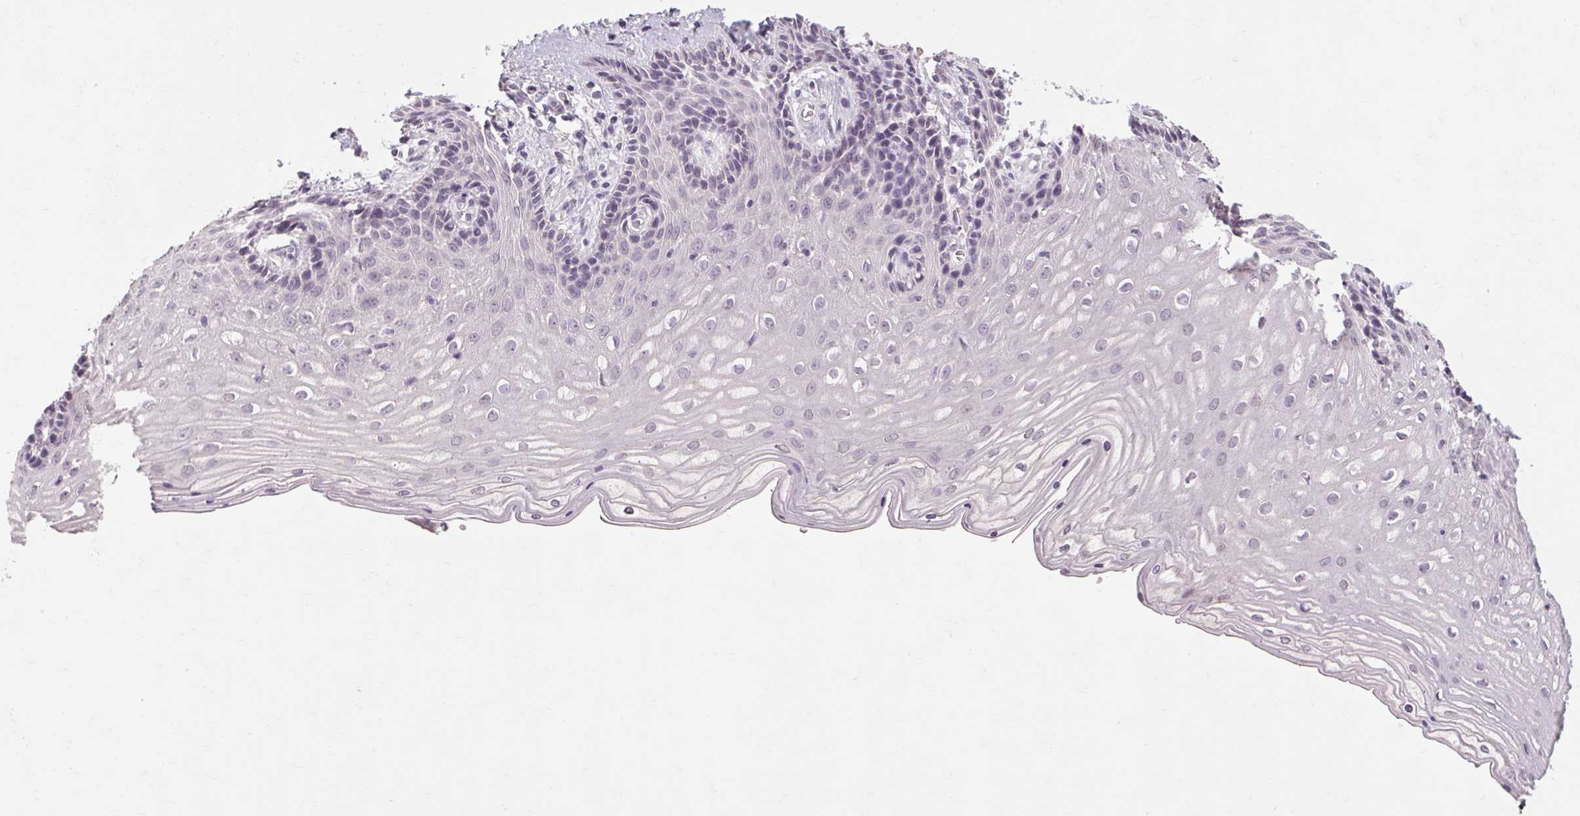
{"staining": {"intensity": "negative", "quantity": "none", "location": "none"}, "tissue": "vagina", "cell_type": "Squamous epithelial cells", "image_type": "normal", "snomed": [{"axis": "morphology", "description": "Normal tissue, NOS"}, {"axis": "topography", "description": "Vagina"}], "caption": "An immunohistochemistry histopathology image of unremarkable vagina is shown. There is no staining in squamous epithelial cells of vagina. Brightfield microscopy of IHC stained with DAB (brown) and hematoxylin (blue), captured at high magnification.", "gene": "POMC", "patient": {"sex": "female", "age": 45}}